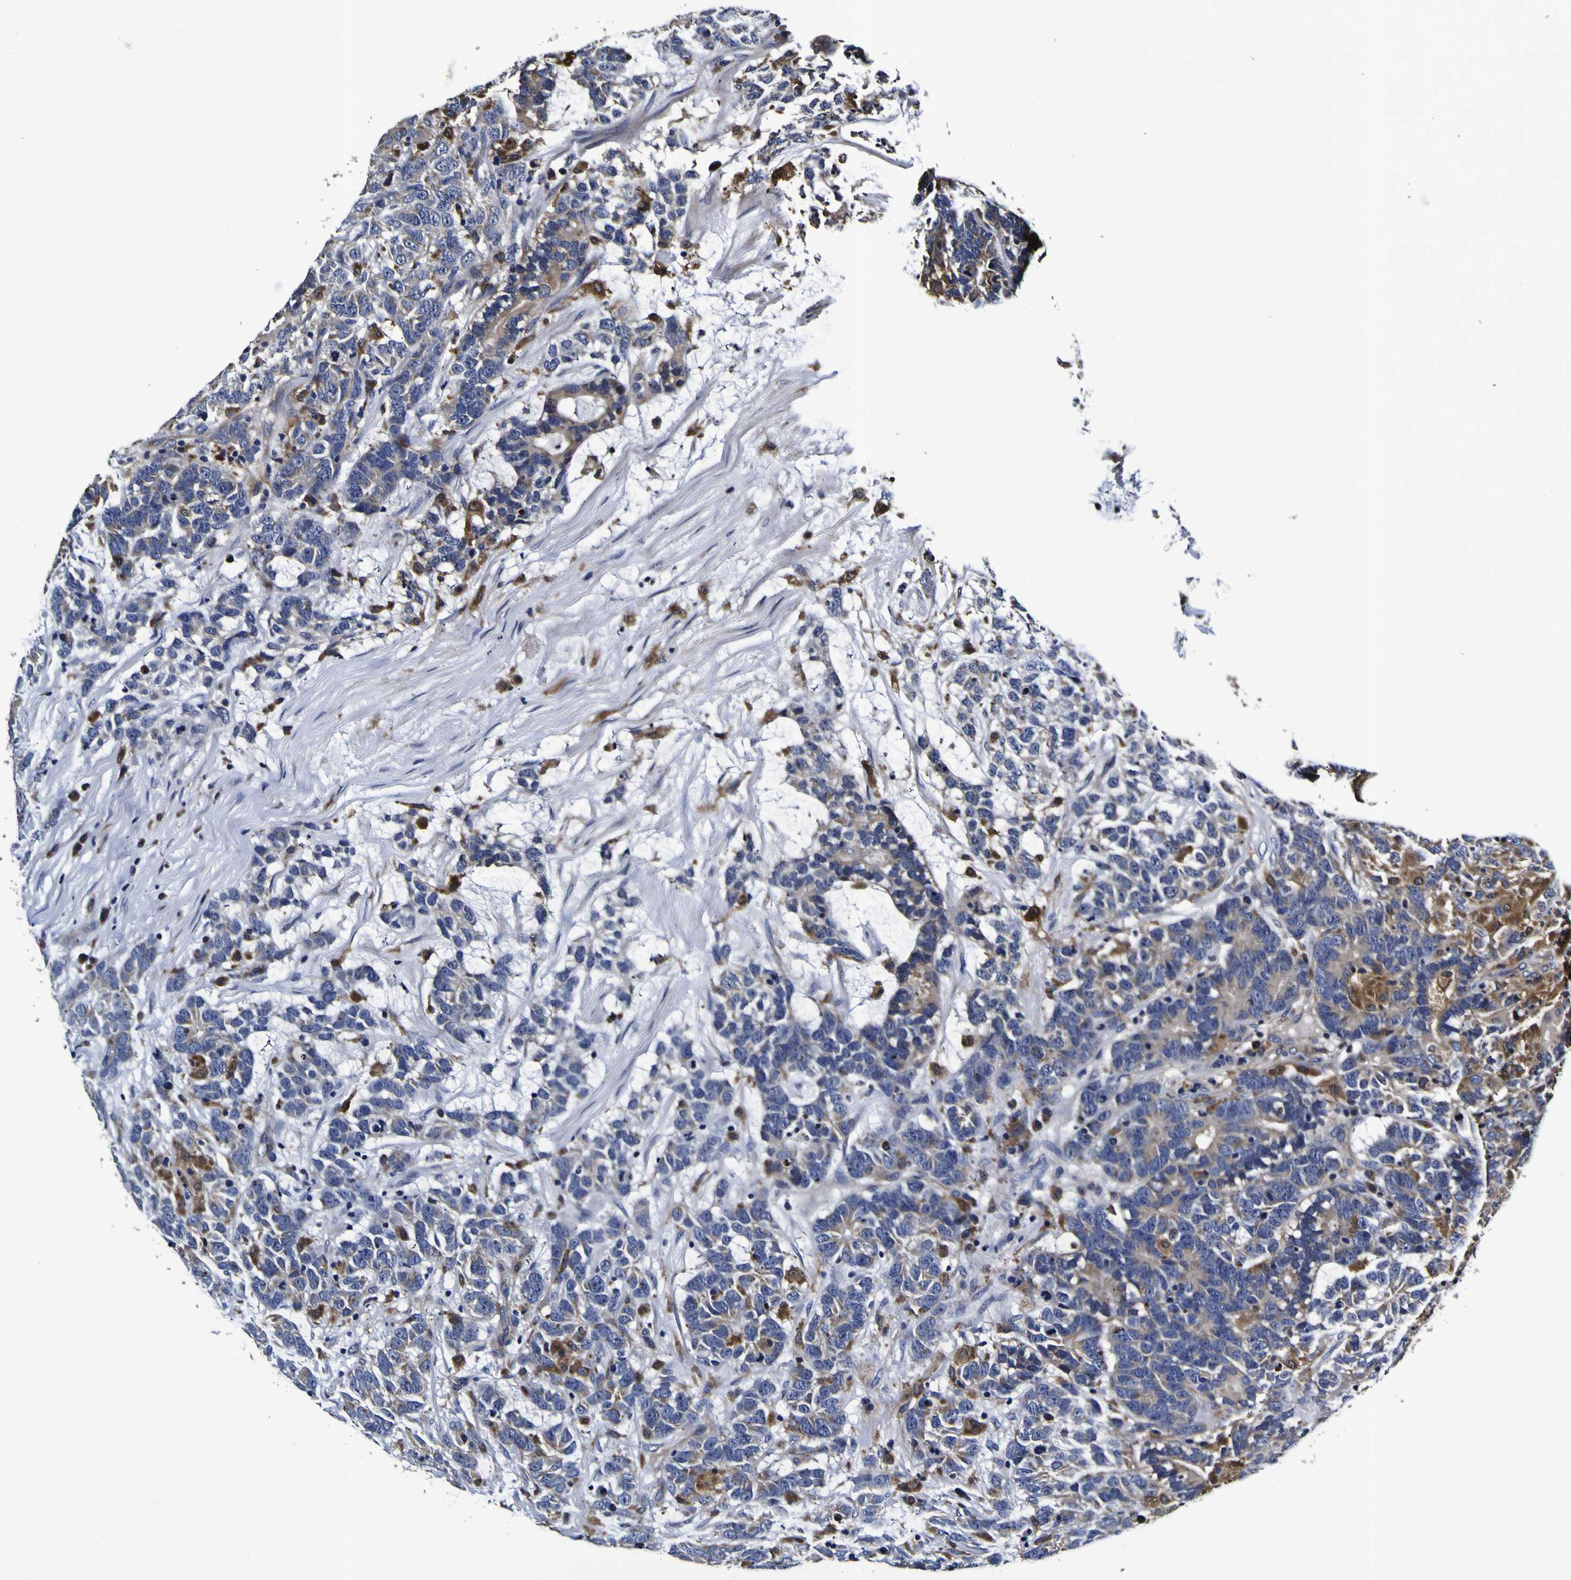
{"staining": {"intensity": "weak", "quantity": ">75%", "location": "cytoplasmic/membranous"}, "tissue": "testis cancer", "cell_type": "Tumor cells", "image_type": "cancer", "snomed": [{"axis": "morphology", "description": "Carcinoma, Embryonal, NOS"}, {"axis": "topography", "description": "Testis"}], "caption": "Brown immunohistochemical staining in human testis embryonal carcinoma shows weak cytoplasmic/membranous staining in approximately >75% of tumor cells. The staining was performed using DAB, with brown indicating positive protein expression. Nuclei are stained blue with hematoxylin.", "gene": "GPX1", "patient": {"sex": "male", "age": 26}}